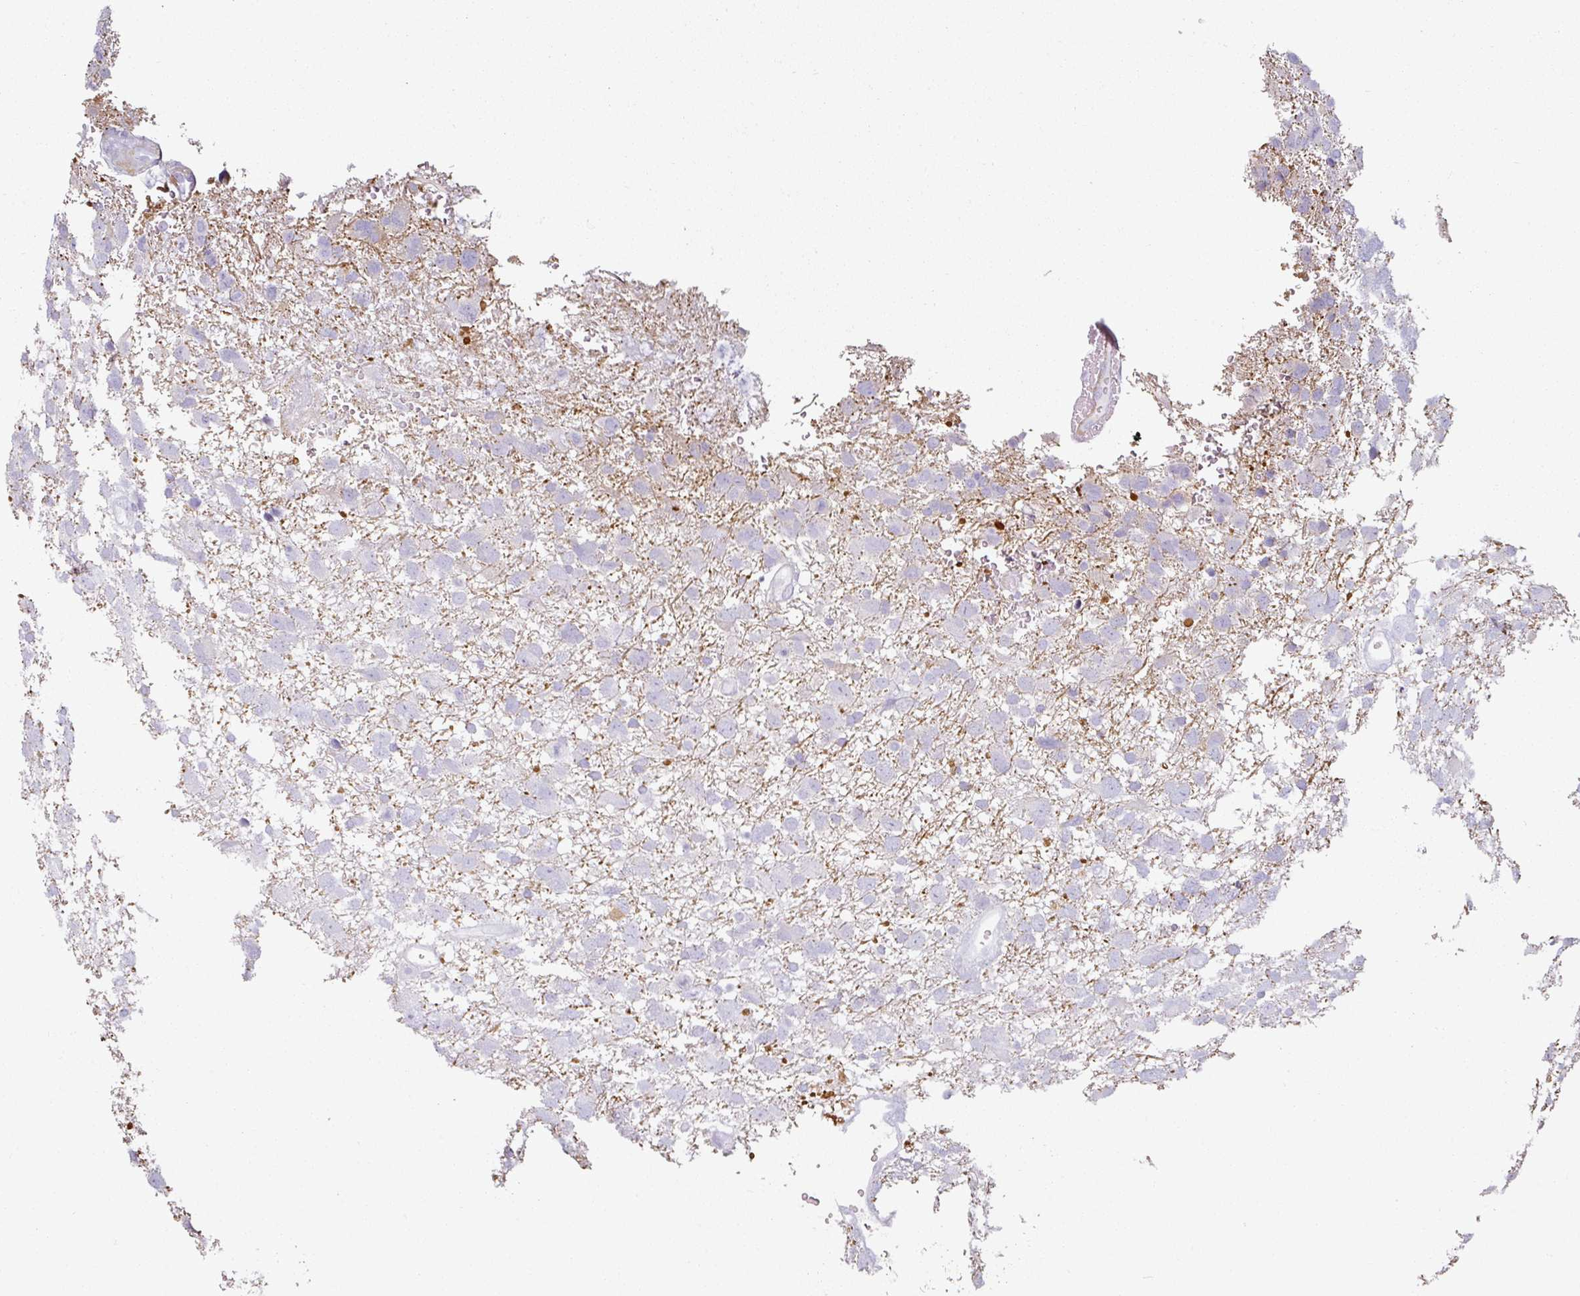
{"staining": {"intensity": "negative", "quantity": "none", "location": "none"}, "tissue": "glioma", "cell_type": "Tumor cells", "image_type": "cancer", "snomed": [{"axis": "morphology", "description": "Glioma, malignant, High grade"}, {"axis": "topography", "description": "Brain"}], "caption": "The immunohistochemistry photomicrograph has no significant expression in tumor cells of glioma tissue. Nuclei are stained in blue.", "gene": "CAP2", "patient": {"sex": "male", "age": 61}}